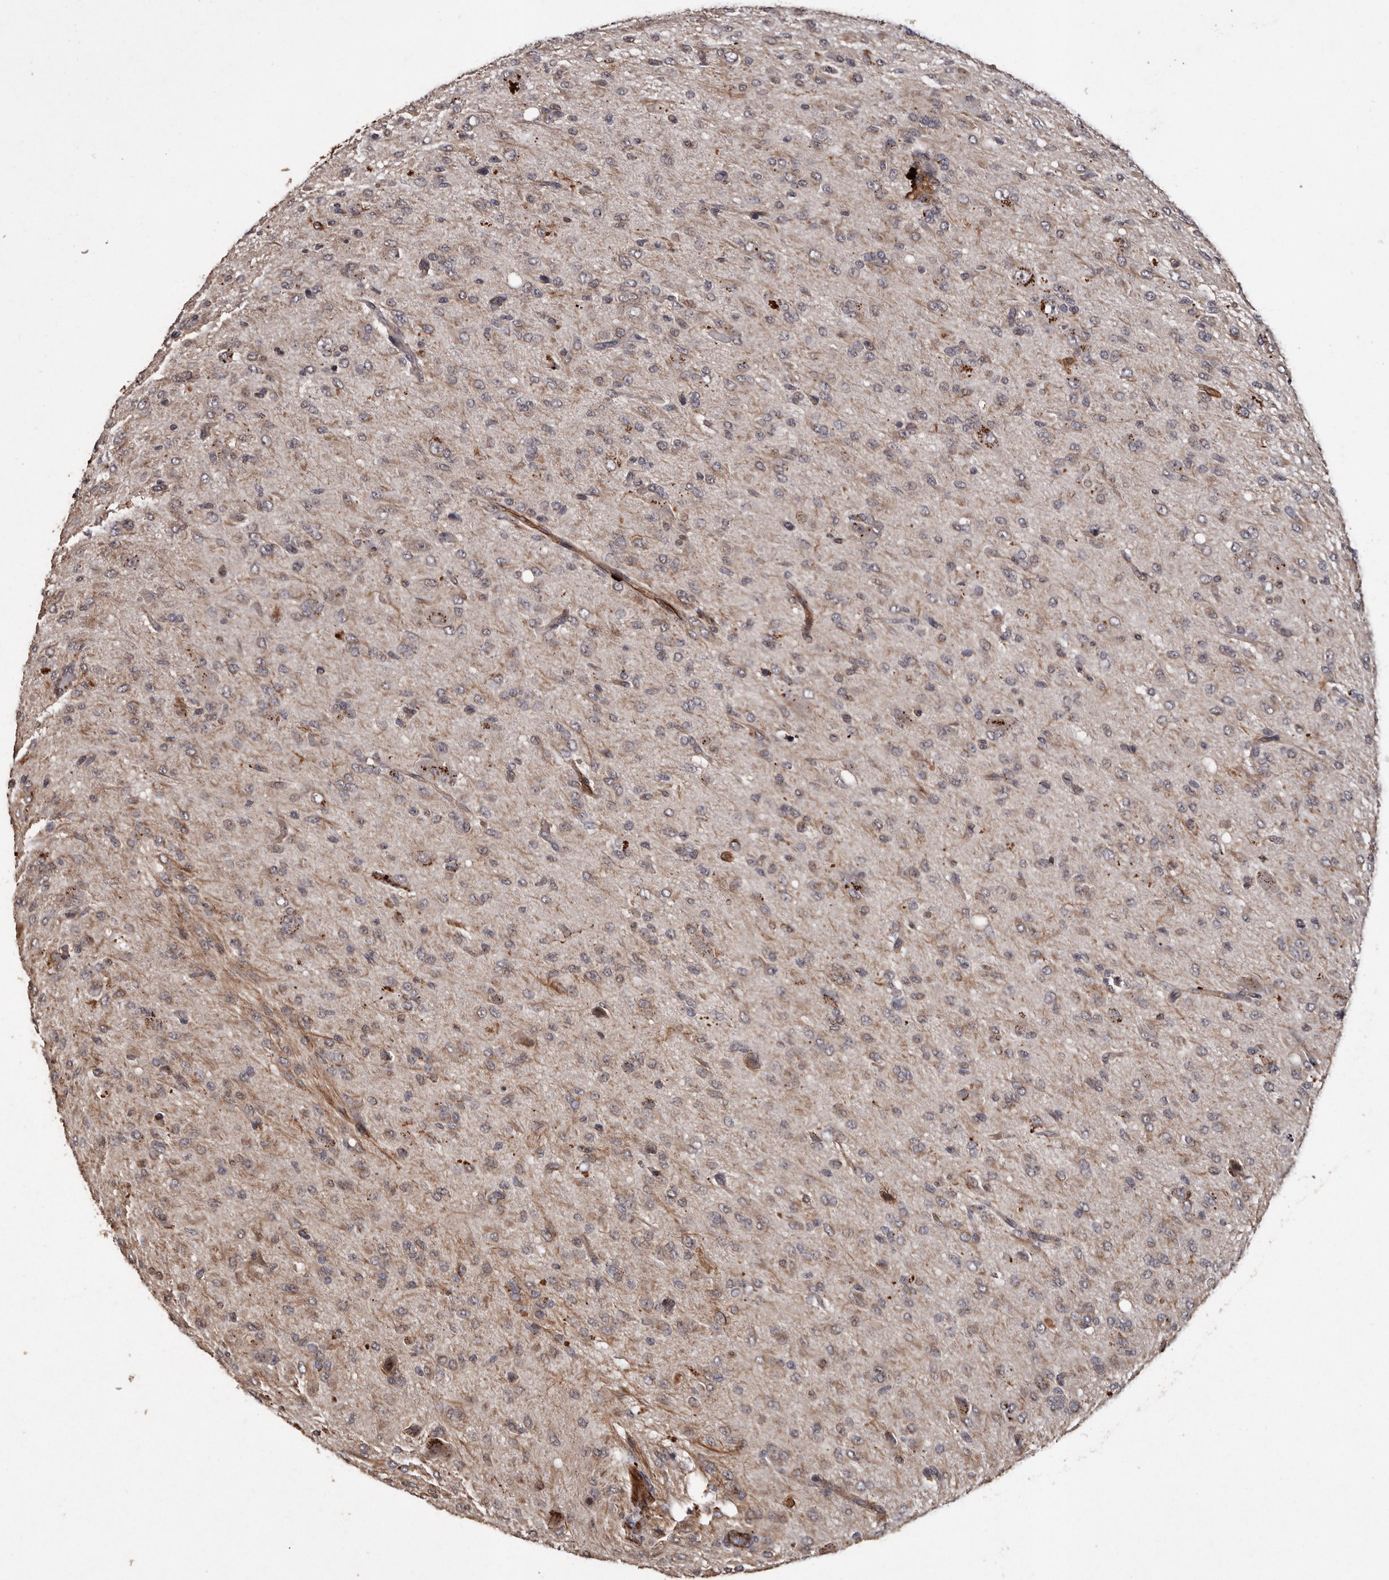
{"staining": {"intensity": "weak", "quantity": "25%-75%", "location": "cytoplasmic/membranous"}, "tissue": "glioma", "cell_type": "Tumor cells", "image_type": "cancer", "snomed": [{"axis": "morphology", "description": "Glioma, malignant, High grade"}, {"axis": "topography", "description": "Brain"}], "caption": "Immunohistochemistry (DAB) staining of malignant glioma (high-grade) shows weak cytoplasmic/membranous protein staining in approximately 25%-75% of tumor cells.", "gene": "BRAT1", "patient": {"sex": "female", "age": 59}}